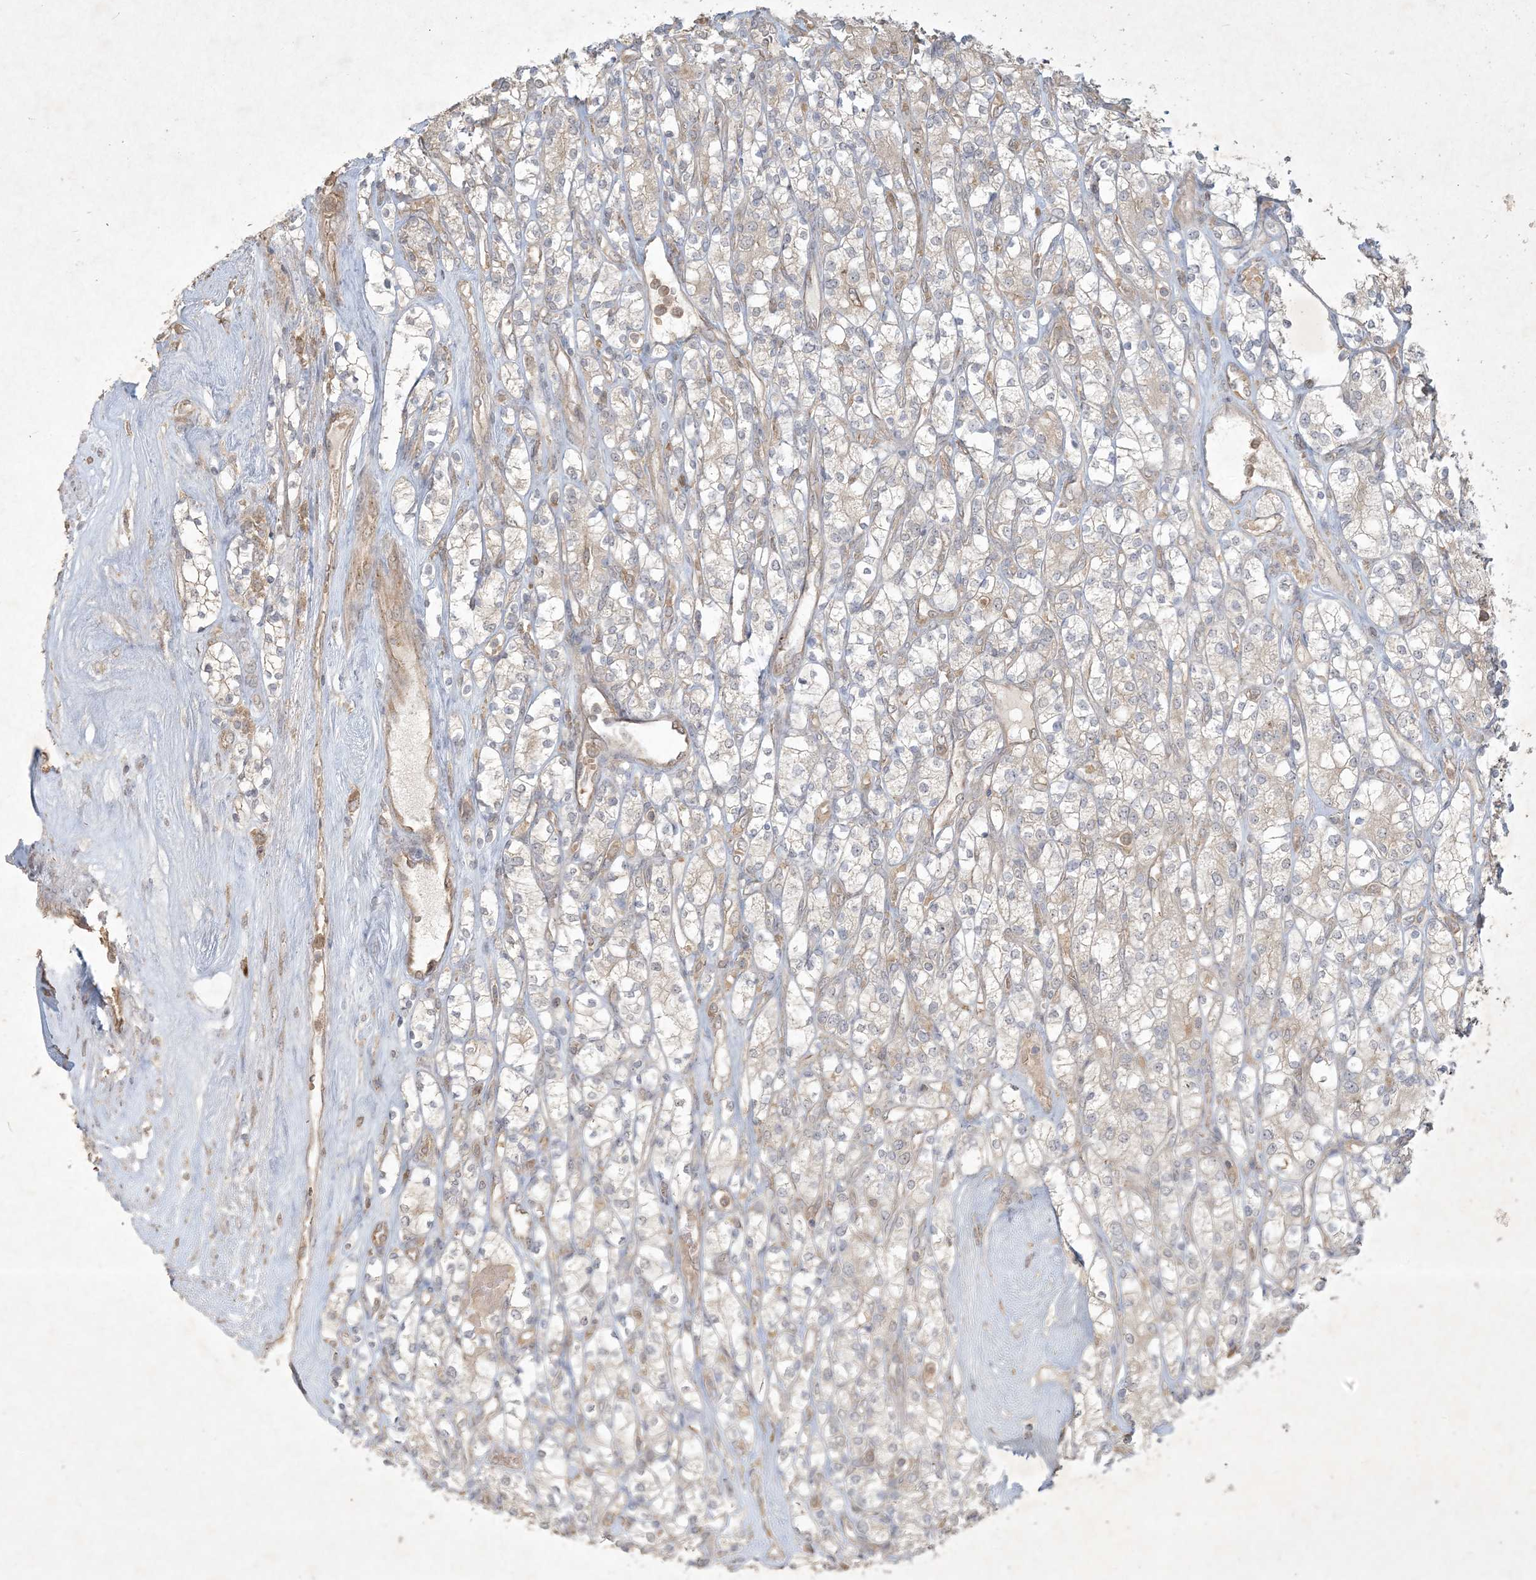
{"staining": {"intensity": "negative", "quantity": "none", "location": "none"}, "tissue": "renal cancer", "cell_type": "Tumor cells", "image_type": "cancer", "snomed": [{"axis": "morphology", "description": "Adenocarcinoma, NOS"}, {"axis": "topography", "description": "Kidney"}], "caption": "This is an immunohistochemistry image of human renal cancer. There is no staining in tumor cells.", "gene": "NRBP2", "patient": {"sex": "male", "age": 77}}